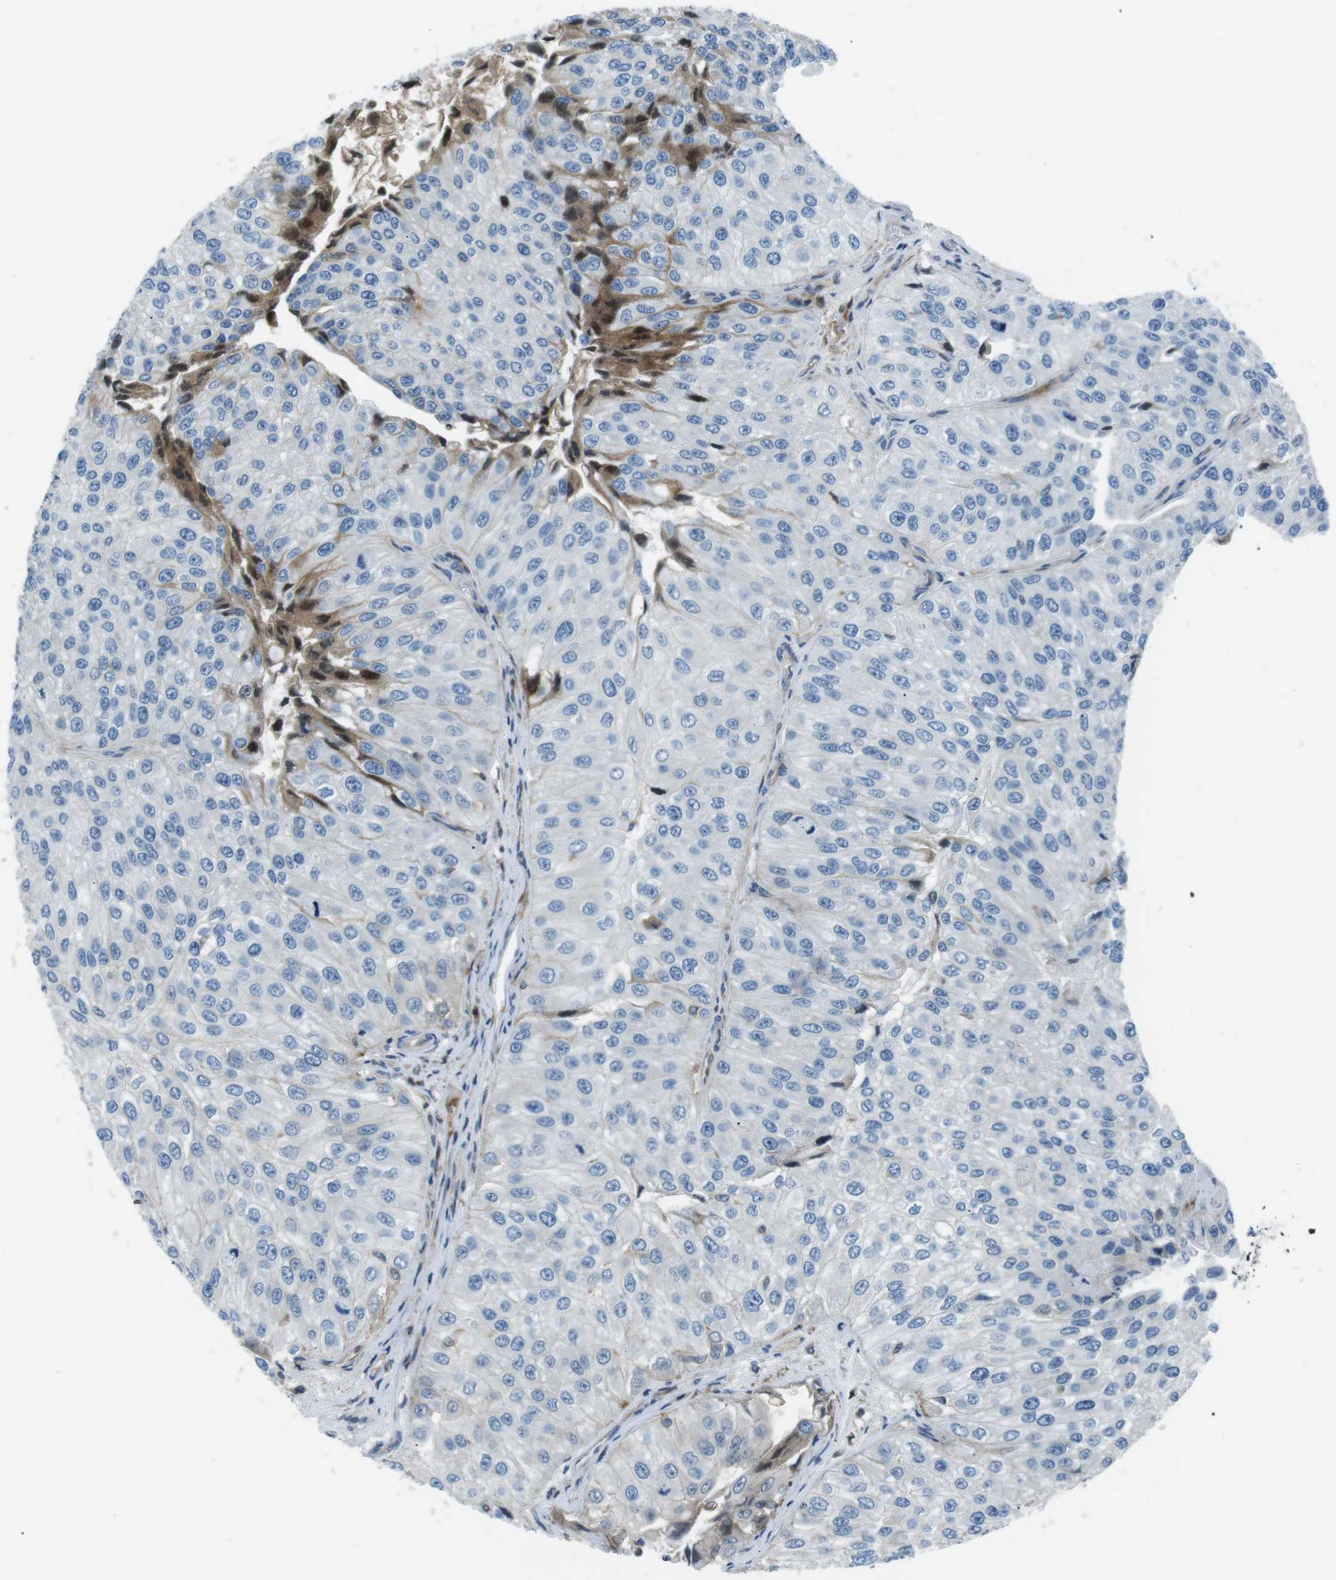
{"staining": {"intensity": "negative", "quantity": "none", "location": "none"}, "tissue": "urothelial cancer", "cell_type": "Tumor cells", "image_type": "cancer", "snomed": [{"axis": "morphology", "description": "Urothelial carcinoma, High grade"}, {"axis": "topography", "description": "Kidney"}, {"axis": "topography", "description": "Urinary bladder"}], "caption": "Tumor cells are negative for protein expression in human urothelial cancer.", "gene": "ARVCF", "patient": {"sex": "male", "age": 77}}